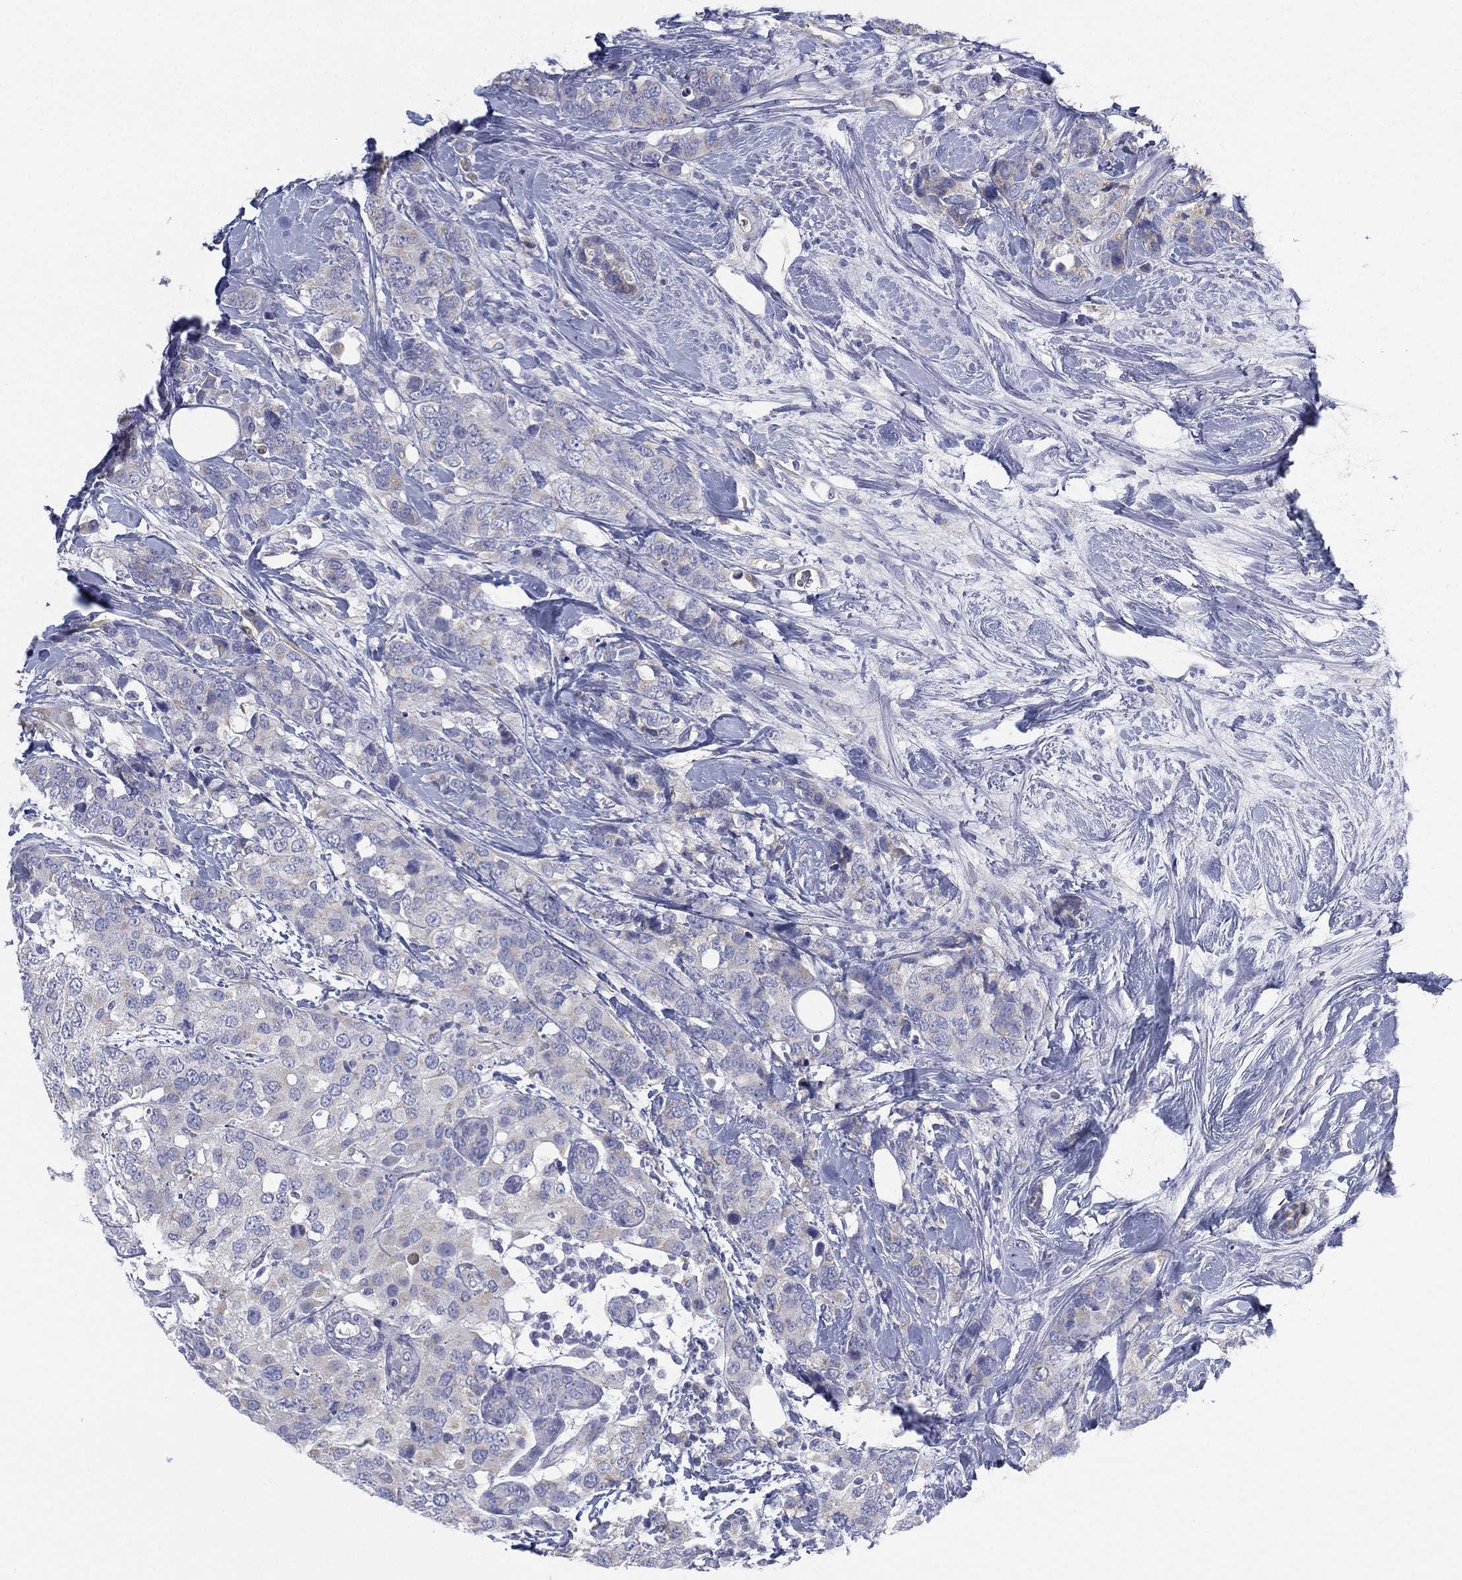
{"staining": {"intensity": "negative", "quantity": "none", "location": "none"}, "tissue": "breast cancer", "cell_type": "Tumor cells", "image_type": "cancer", "snomed": [{"axis": "morphology", "description": "Lobular carcinoma"}, {"axis": "topography", "description": "Breast"}], "caption": "Immunohistochemical staining of human breast cancer exhibits no significant staining in tumor cells.", "gene": "CYP2D6", "patient": {"sex": "female", "age": 59}}